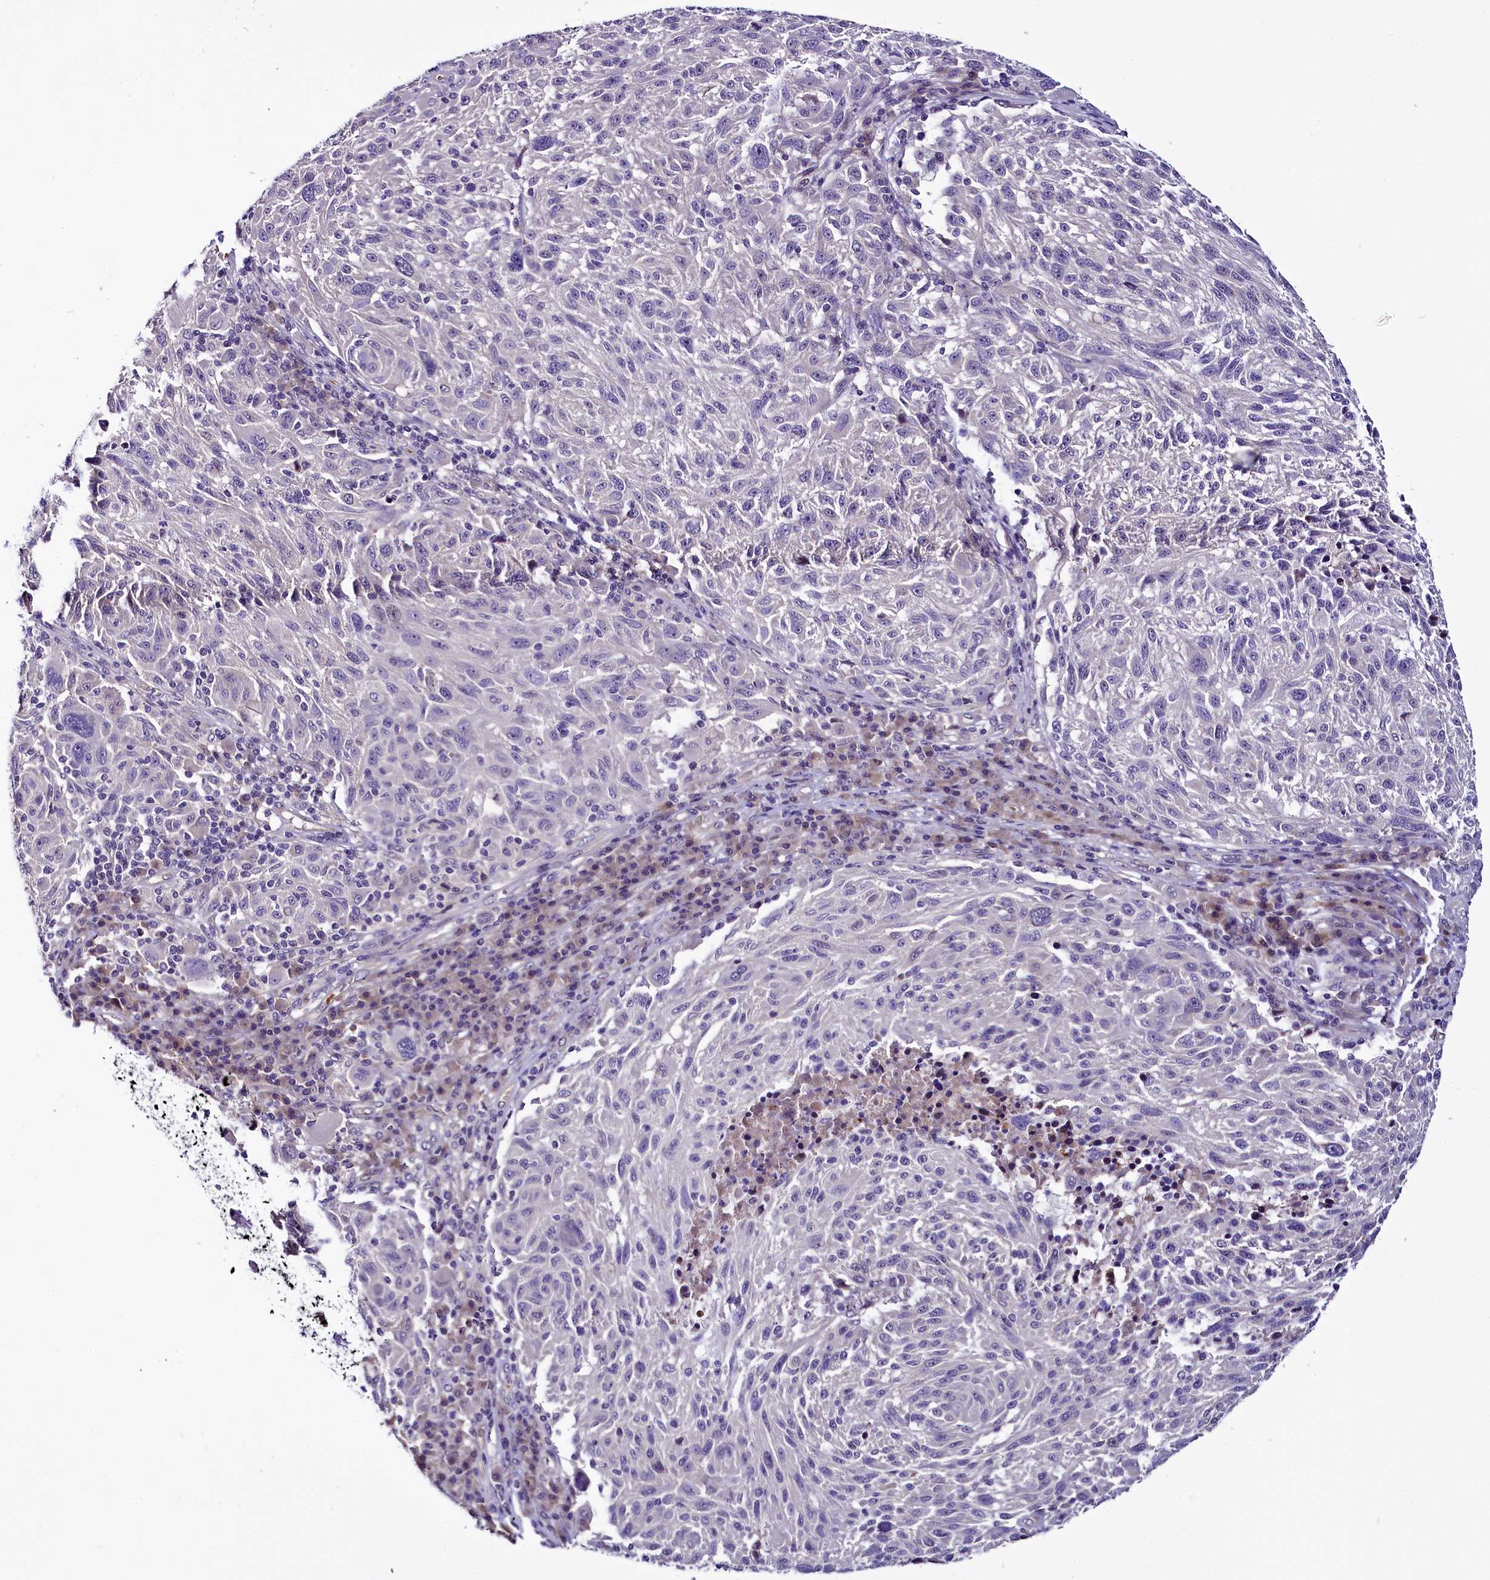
{"staining": {"intensity": "negative", "quantity": "none", "location": "none"}, "tissue": "melanoma", "cell_type": "Tumor cells", "image_type": "cancer", "snomed": [{"axis": "morphology", "description": "Malignant melanoma, NOS"}, {"axis": "topography", "description": "Skin"}], "caption": "Immunohistochemical staining of human melanoma reveals no significant positivity in tumor cells.", "gene": "C9orf40", "patient": {"sex": "male", "age": 53}}